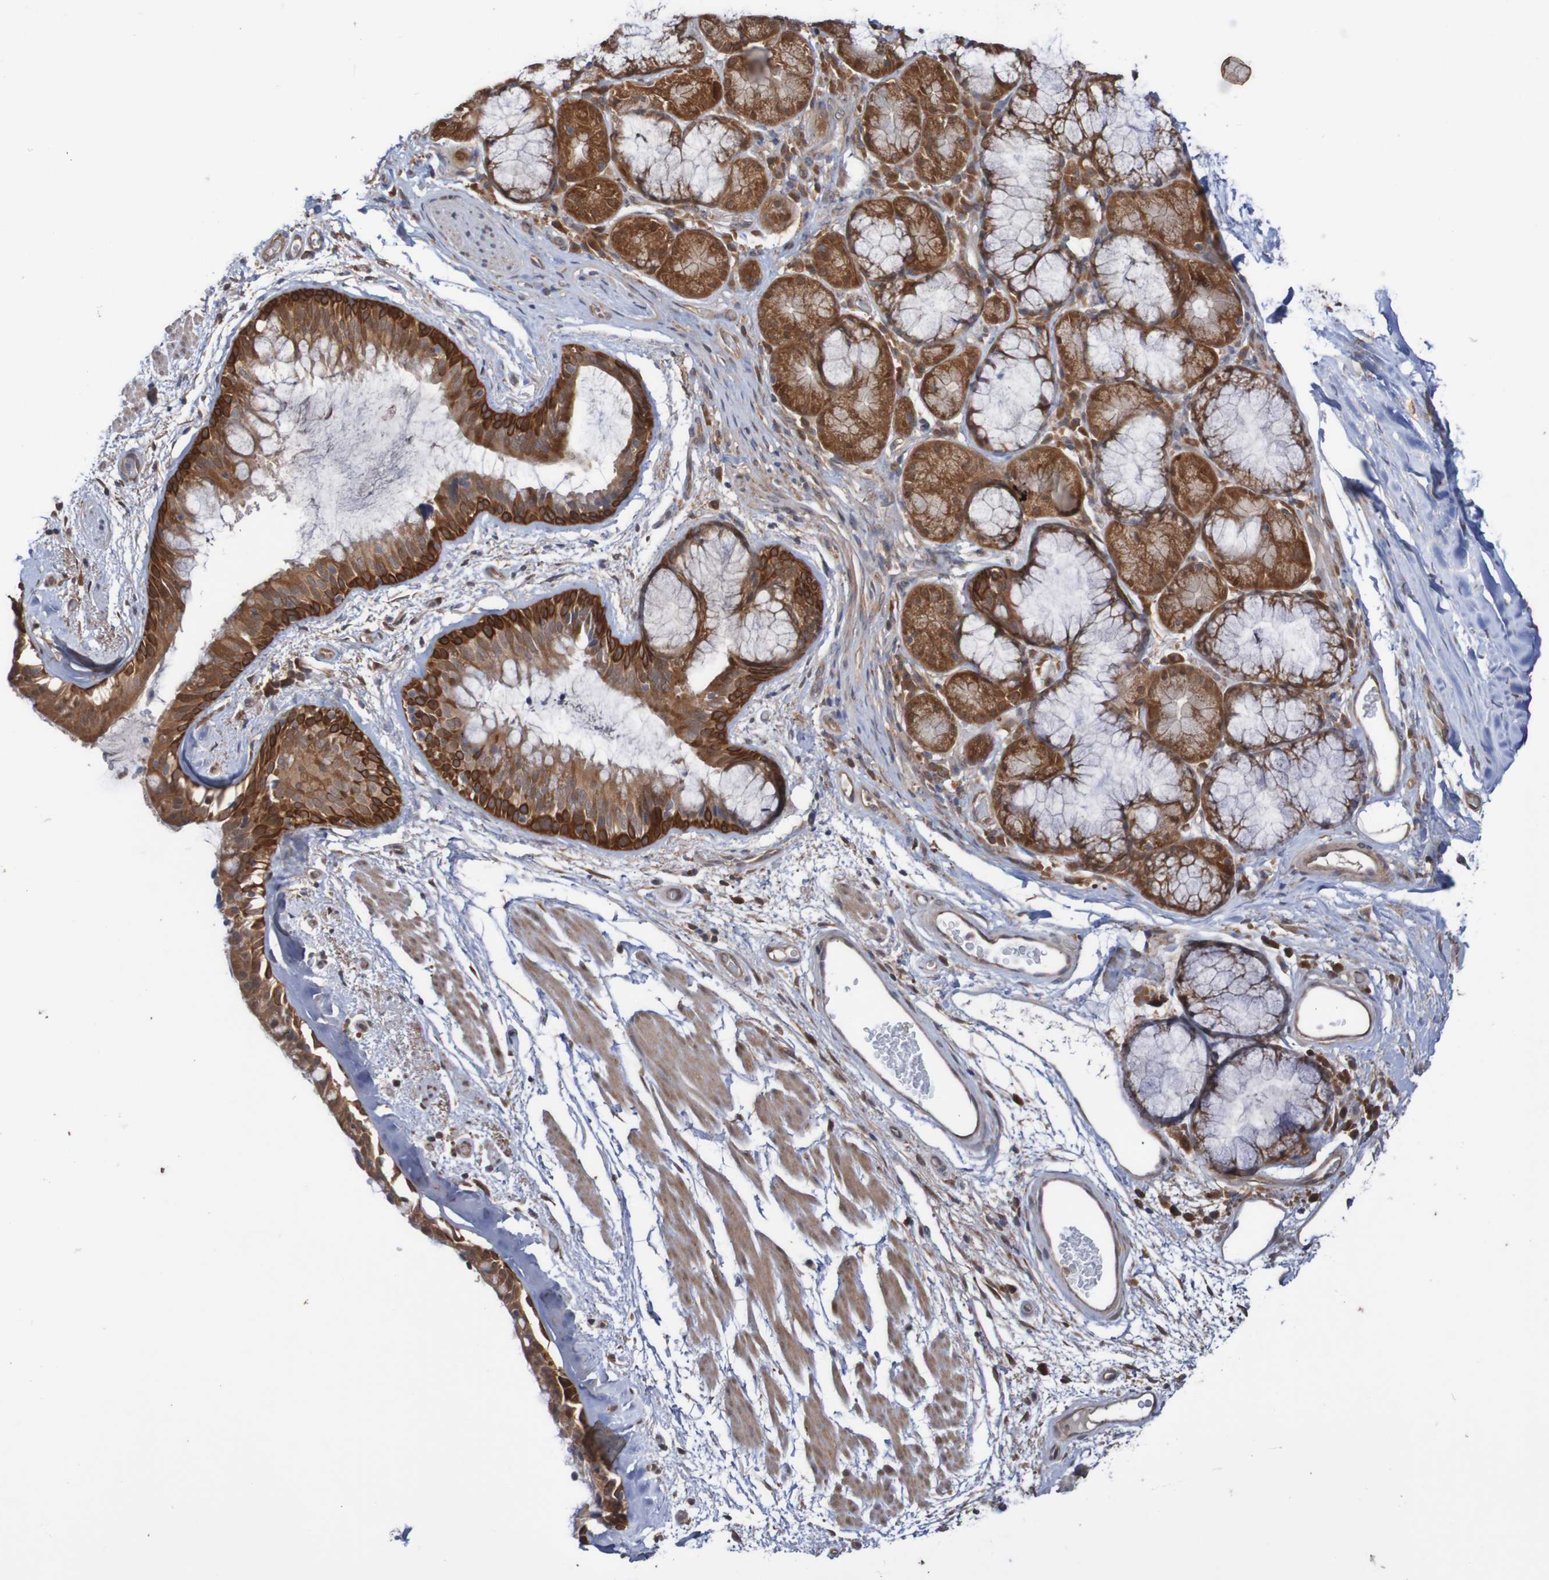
{"staining": {"intensity": "moderate", "quantity": ">75%", "location": "cytoplasmic/membranous"}, "tissue": "bronchus", "cell_type": "Respiratory epithelial cells", "image_type": "normal", "snomed": [{"axis": "morphology", "description": "Normal tissue, NOS"}, {"axis": "morphology", "description": "Adenocarcinoma, NOS"}, {"axis": "topography", "description": "Bronchus"}, {"axis": "topography", "description": "Lung"}], "caption": "Protein expression analysis of unremarkable bronchus shows moderate cytoplasmic/membranous expression in approximately >75% of respiratory epithelial cells. (Brightfield microscopy of DAB IHC at high magnification).", "gene": "PHPT1", "patient": {"sex": "female", "age": 54}}